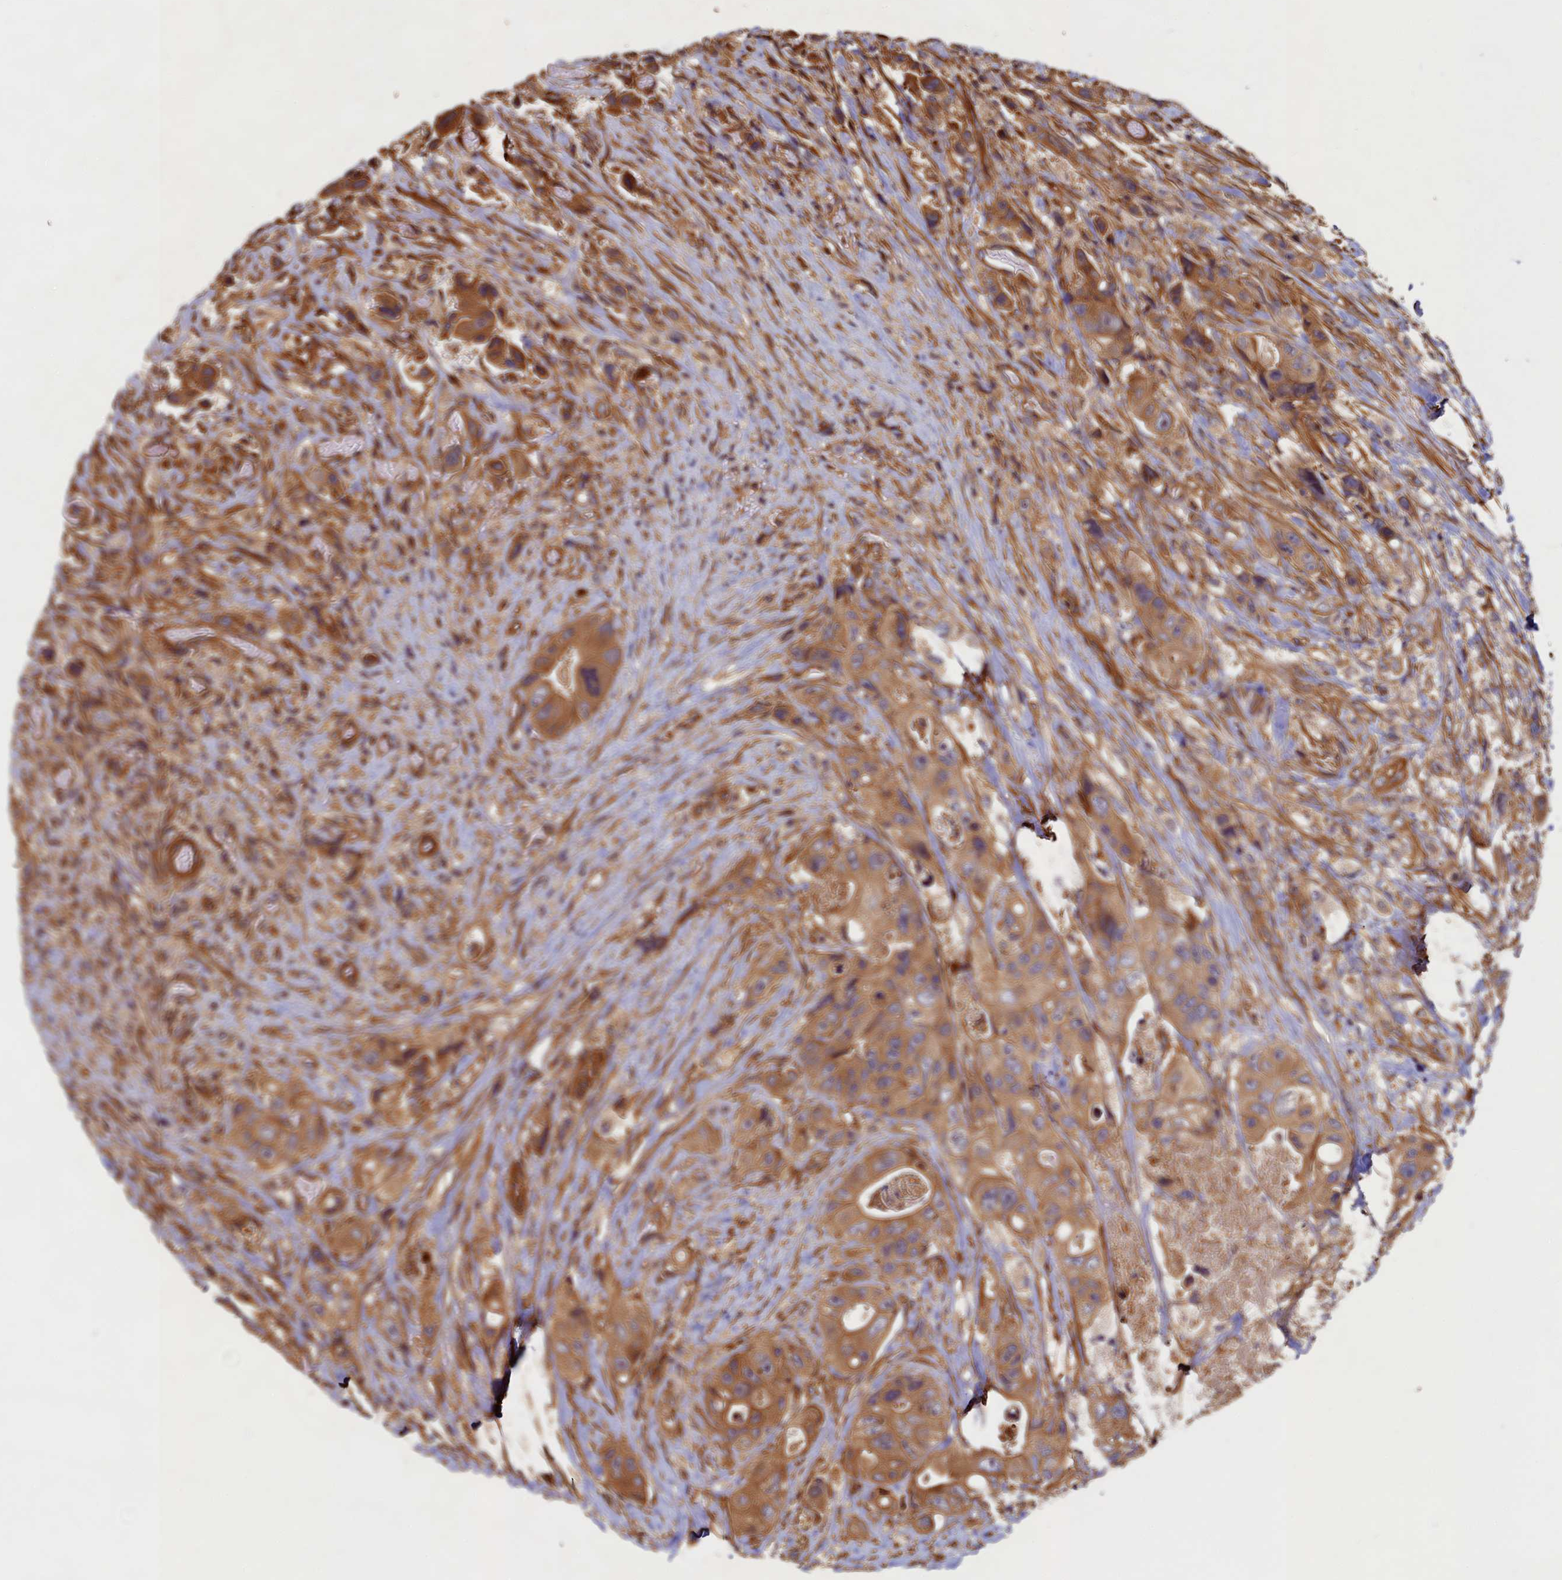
{"staining": {"intensity": "moderate", "quantity": ">75%", "location": "cytoplasmic/membranous"}, "tissue": "colorectal cancer", "cell_type": "Tumor cells", "image_type": "cancer", "snomed": [{"axis": "morphology", "description": "Adenocarcinoma, NOS"}, {"axis": "topography", "description": "Colon"}], "caption": "Immunohistochemical staining of human colorectal cancer exhibits moderate cytoplasmic/membranous protein expression in about >75% of tumor cells.", "gene": "CCDC102B", "patient": {"sex": "female", "age": 46}}